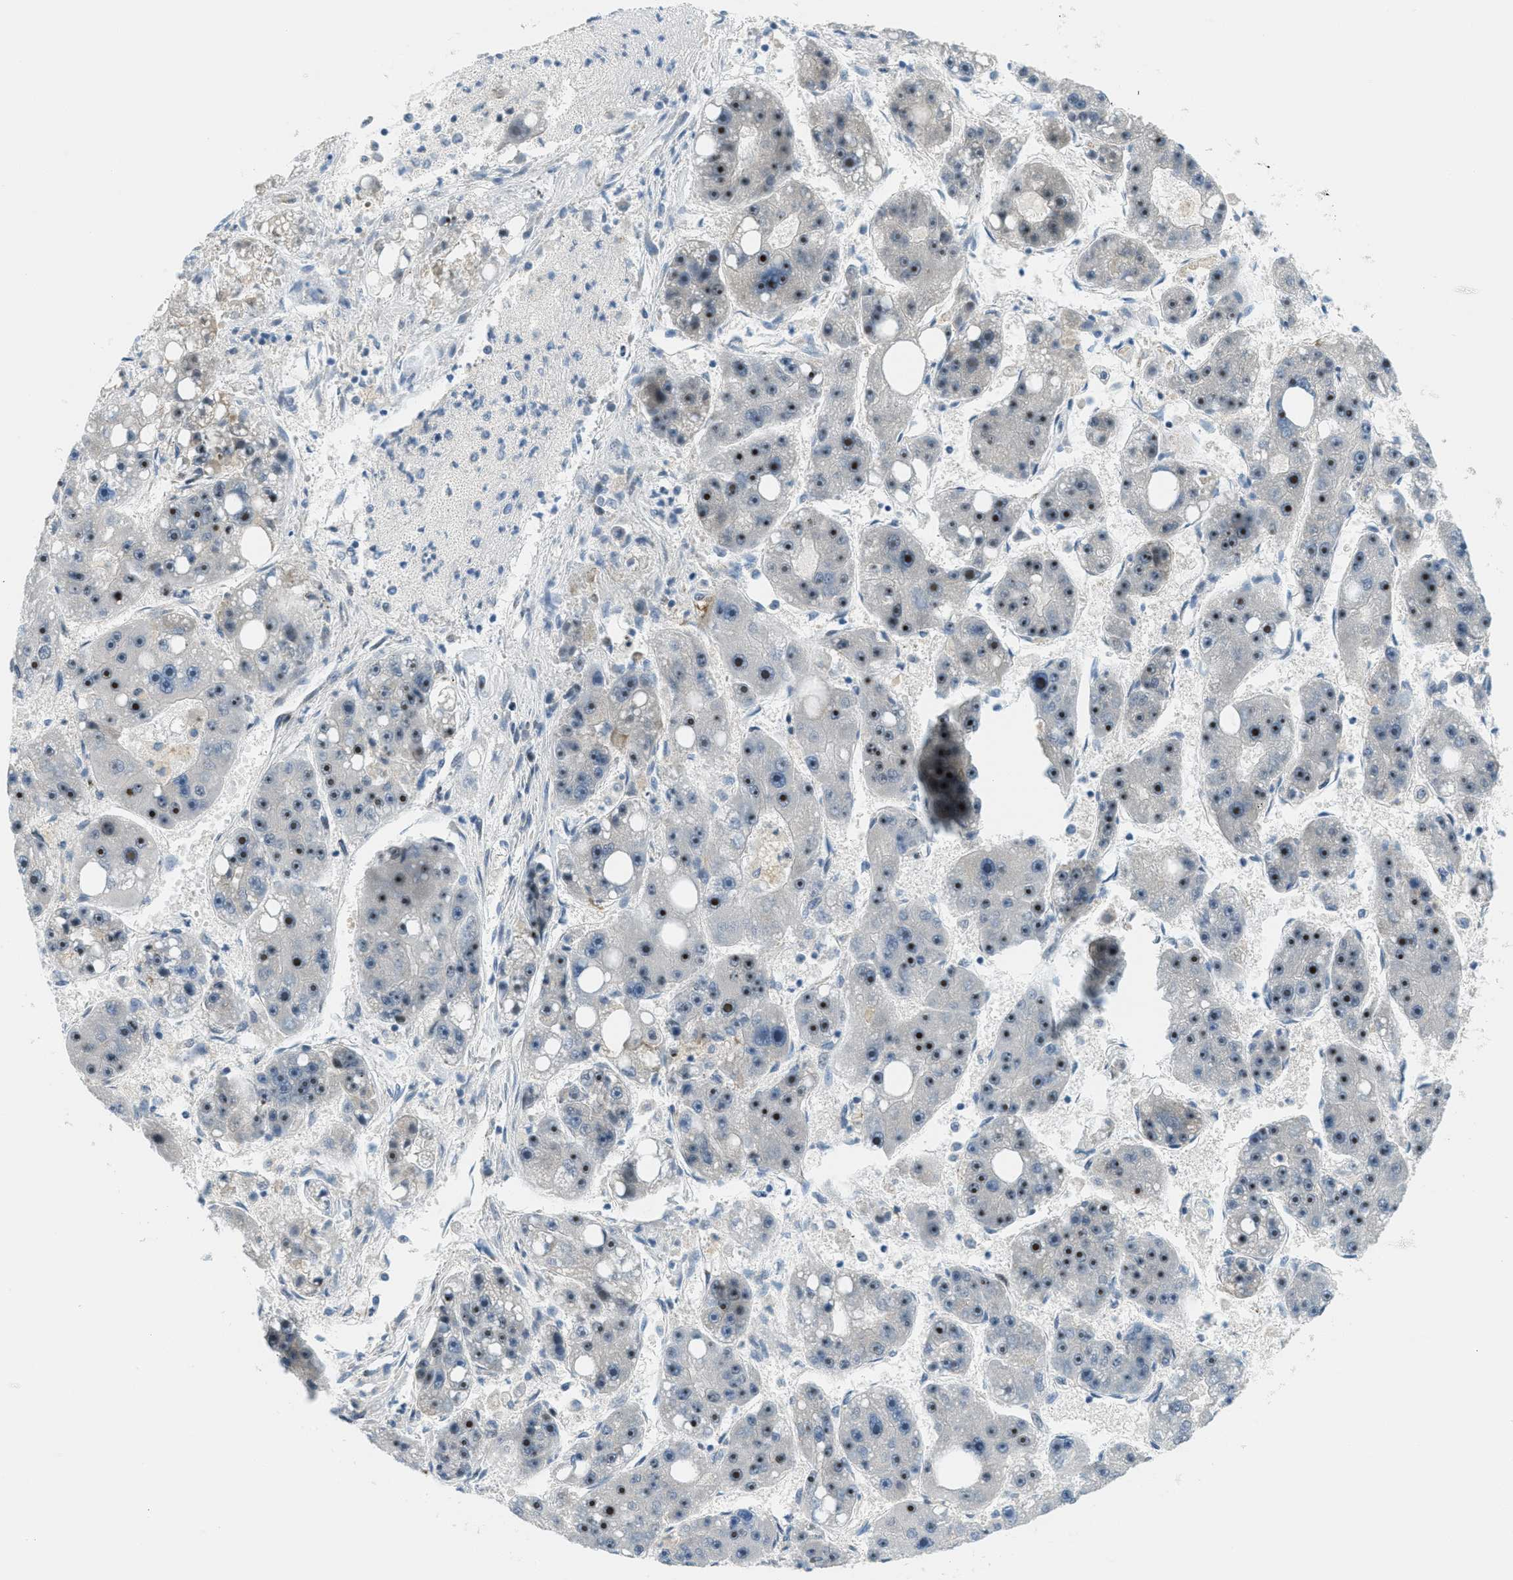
{"staining": {"intensity": "strong", "quantity": "<25%", "location": "nuclear"}, "tissue": "liver cancer", "cell_type": "Tumor cells", "image_type": "cancer", "snomed": [{"axis": "morphology", "description": "Carcinoma, Hepatocellular, NOS"}, {"axis": "topography", "description": "Liver"}], "caption": "Tumor cells display medium levels of strong nuclear expression in approximately <25% of cells in human liver cancer (hepatocellular carcinoma).", "gene": "ZDHHC23", "patient": {"sex": "female", "age": 61}}